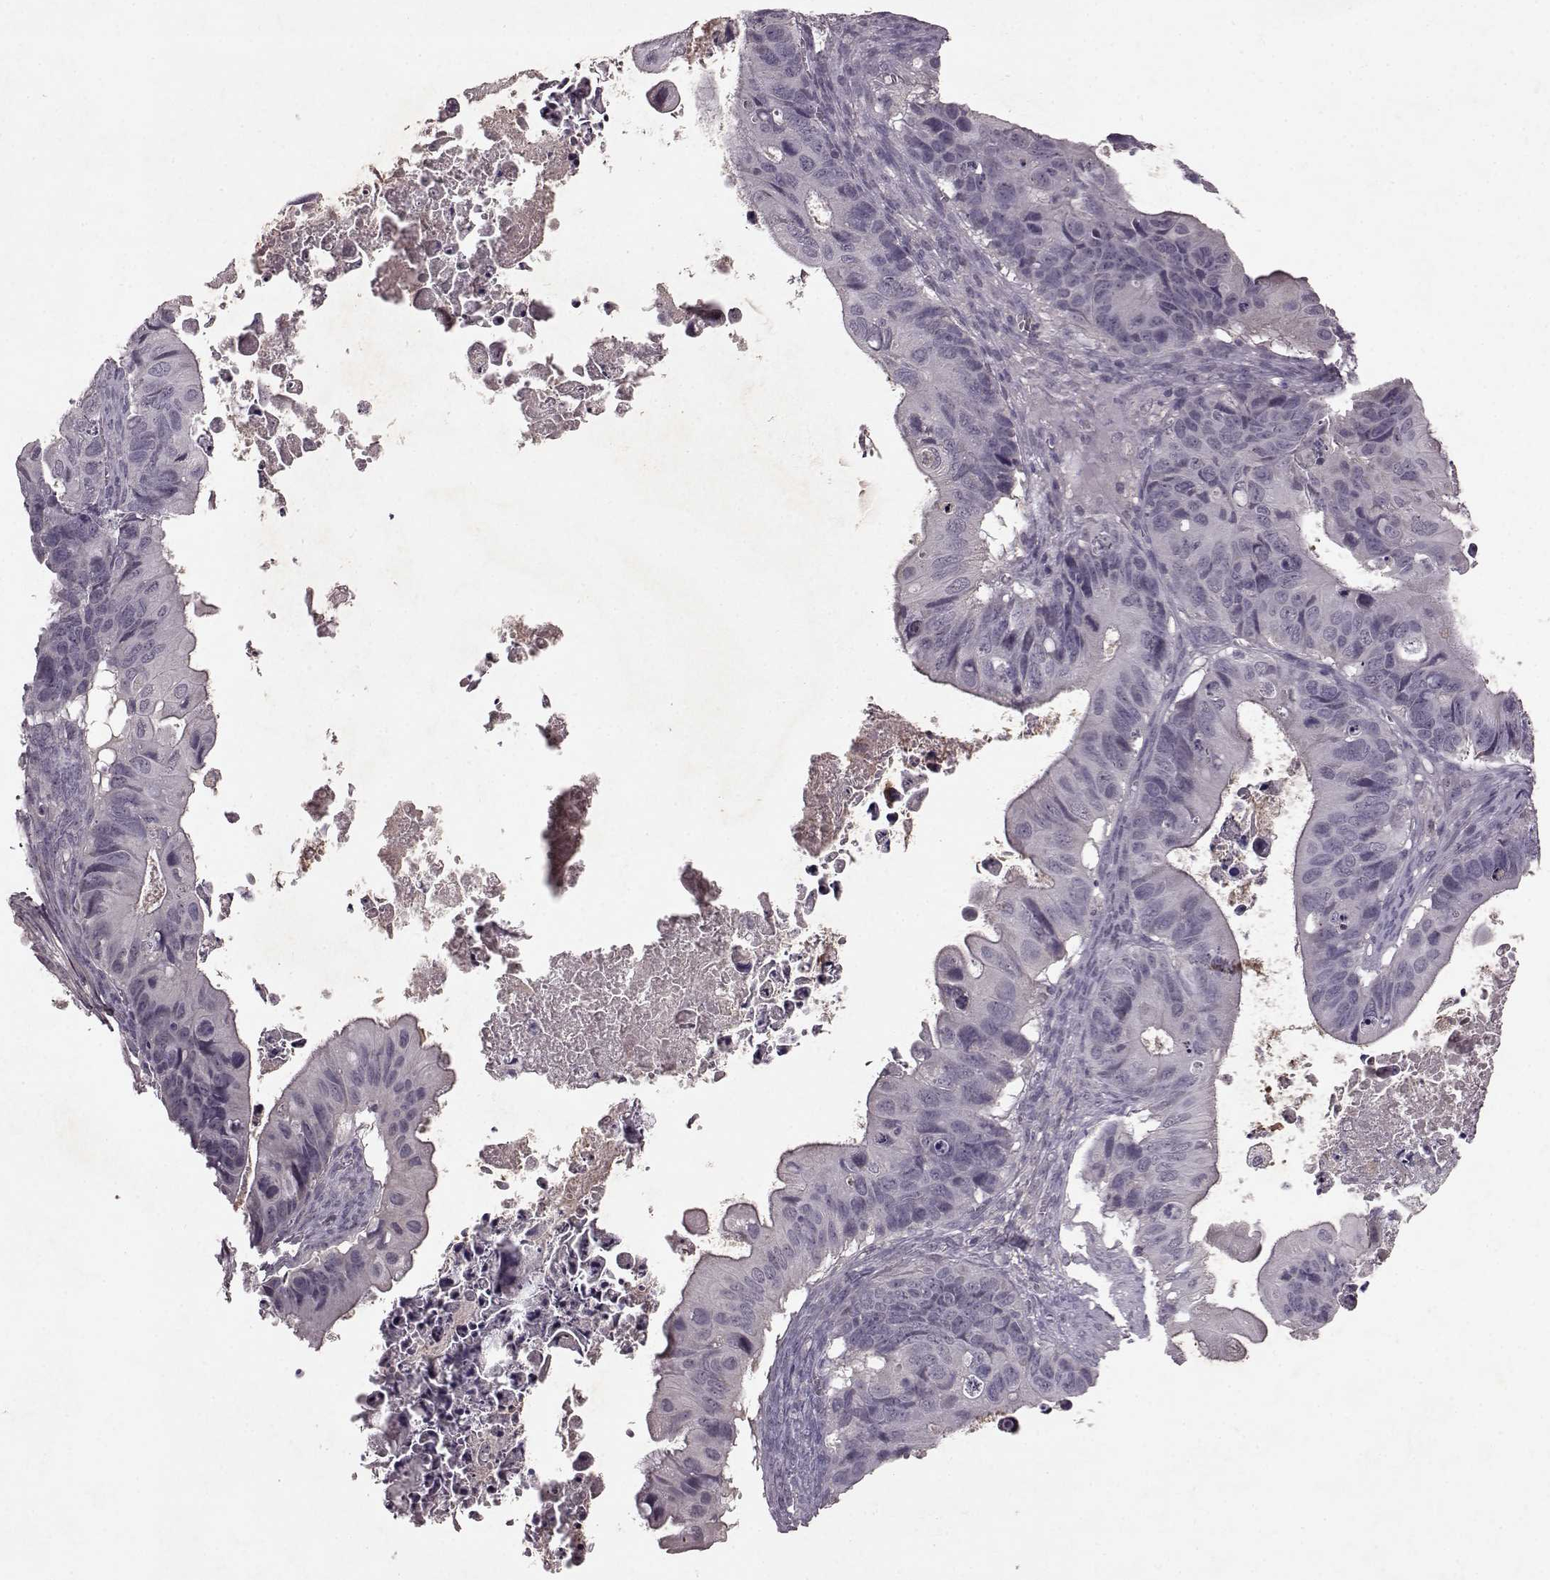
{"staining": {"intensity": "negative", "quantity": "none", "location": "none"}, "tissue": "ovarian cancer", "cell_type": "Tumor cells", "image_type": "cancer", "snomed": [{"axis": "morphology", "description": "Cystadenocarcinoma, mucinous, NOS"}, {"axis": "topography", "description": "Ovary"}], "caption": "Immunohistochemical staining of ovarian cancer (mucinous cystadenocarcinoma) exhibits no significant staining in tumor cells.", "gene": "FRRS1L", "patient": {"sex": "female", "age": 64}}